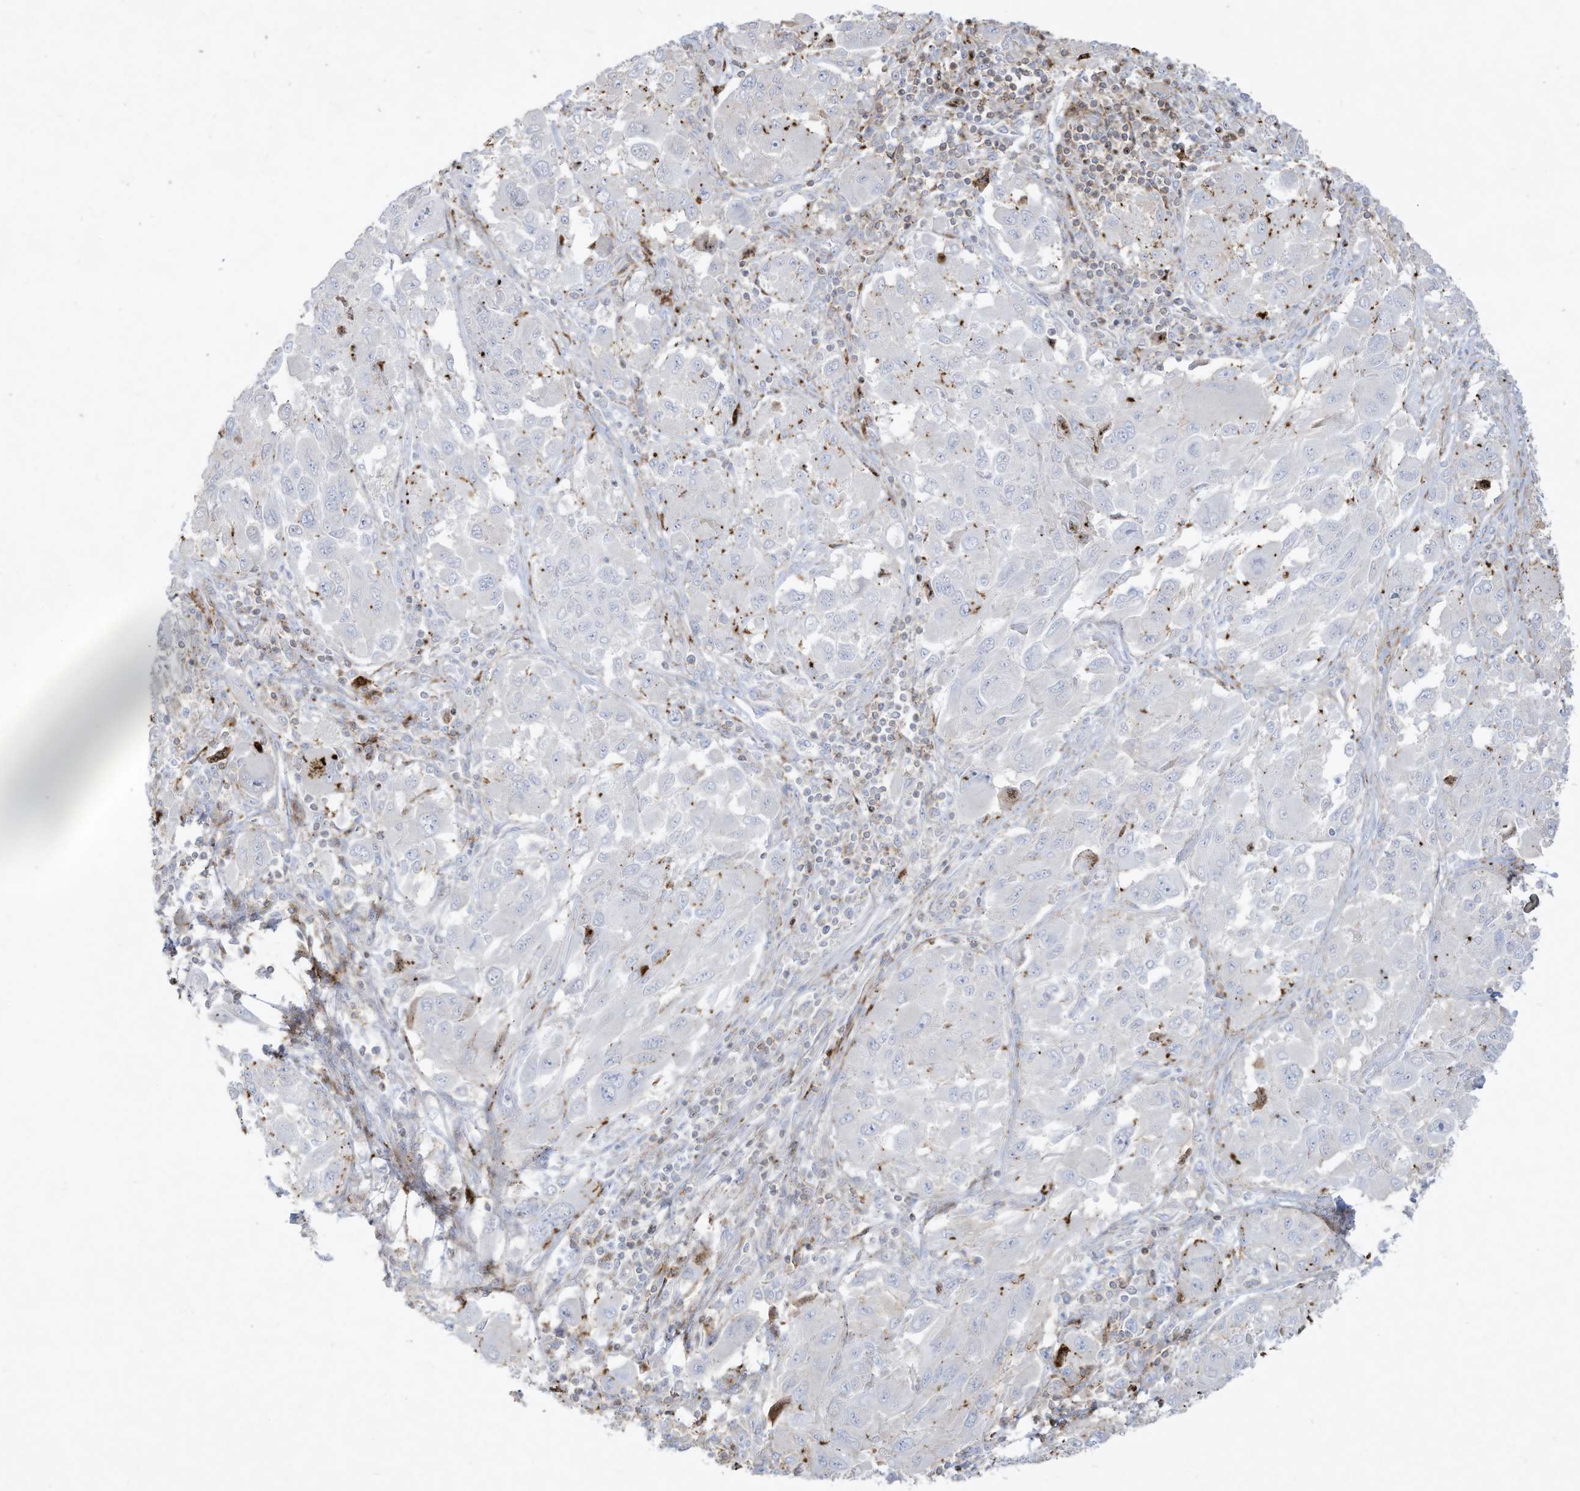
{"staining": {"intensity": "negative", "quantity": "none", "location": "none"}, "tissue": "melanoma", "cell_type": "Tumor cells", "image_type": "cancer", "snomed": [{"axis": "morphology", "description": "Malignant melanoma, NOS"}, {"axis": "topography", "description": "Skin"}], "caption": "A high-resolution photomicrograph shows immunohistochemistry (IHC) staining of melanoma, which shows no significant positivity in tumor cells. (IHC, brightfield microscopy, high magnification).", "gene": "THNSL2", "patient": {"sex": "female", "age": 91}}